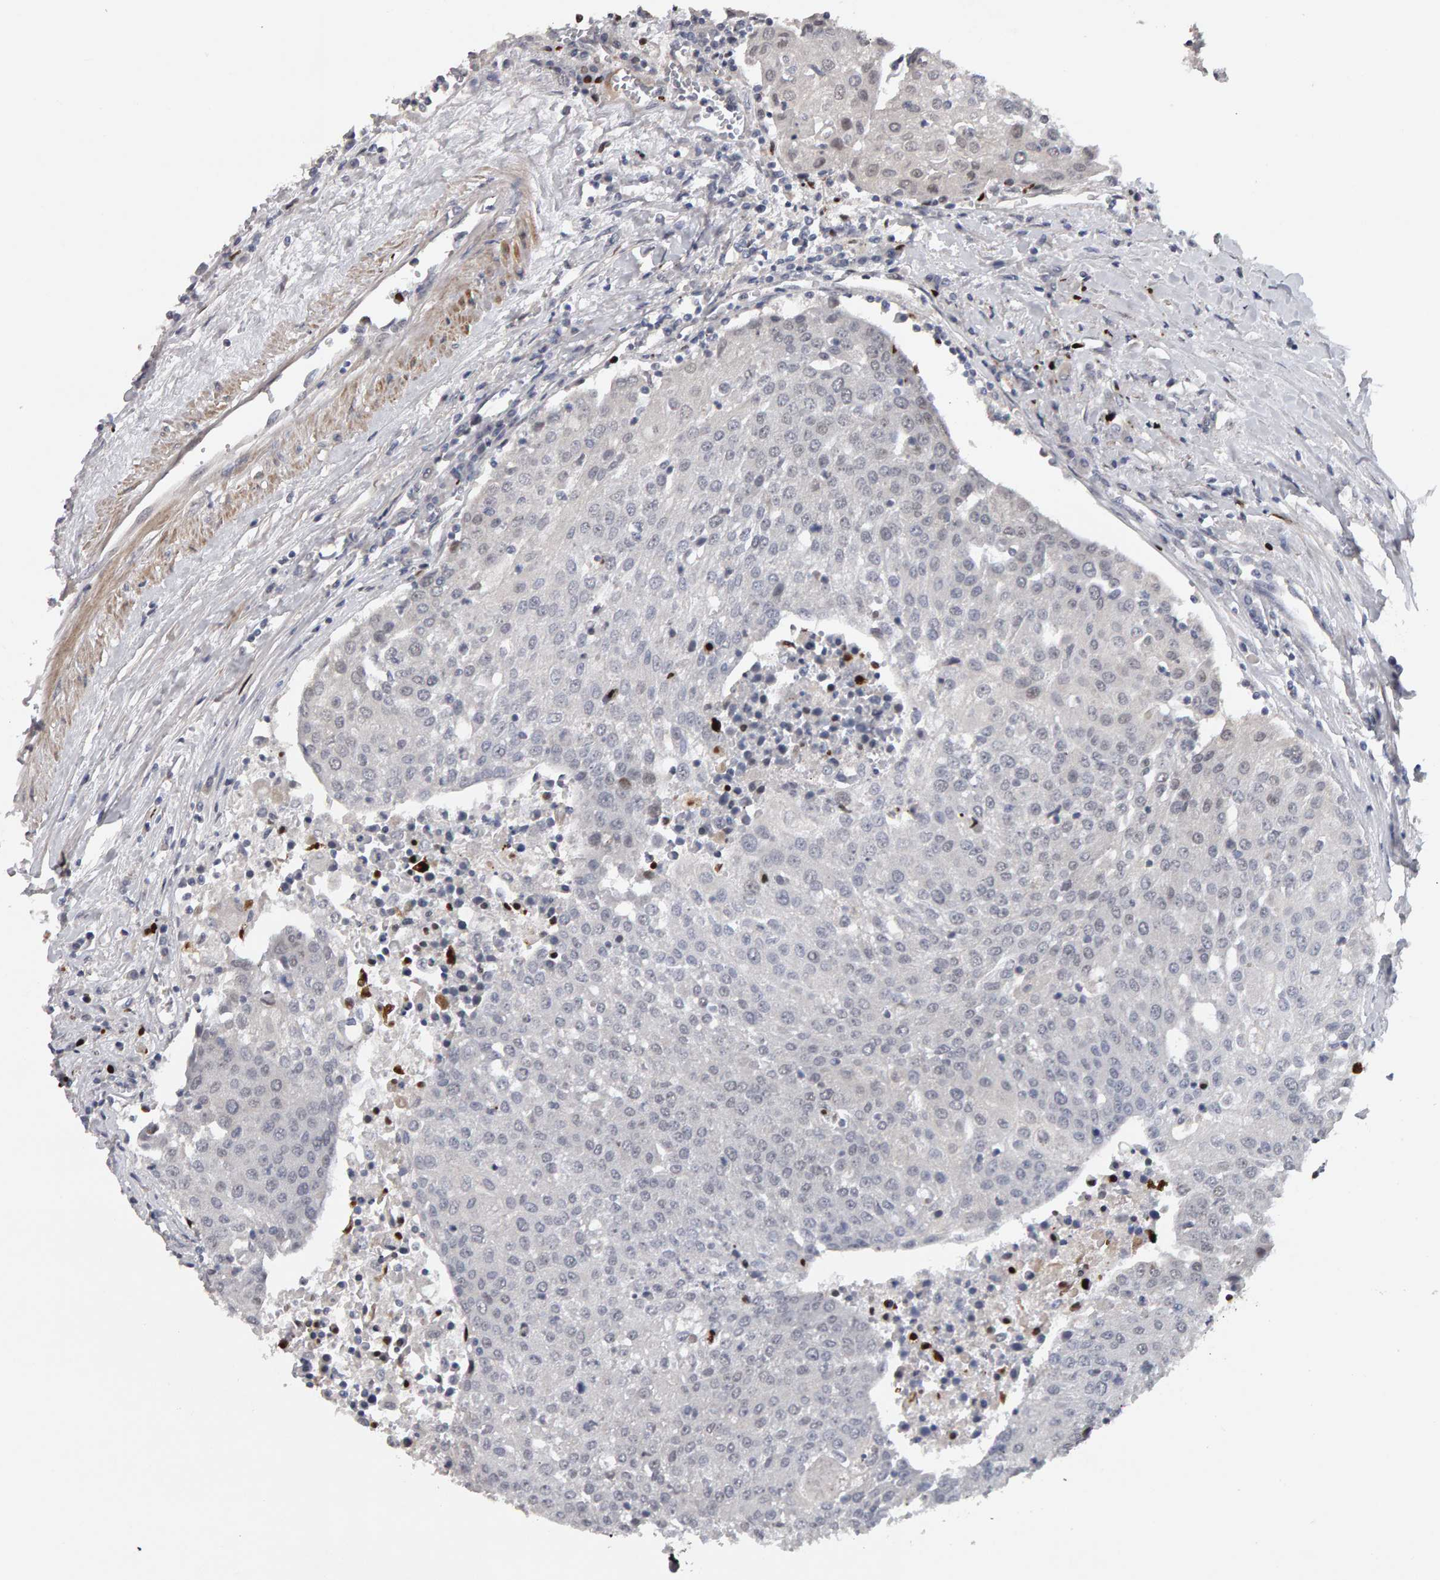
{"staining": {"intensity": "negative", "quantity": "none", "location": "none"}, "tissue": "urothelial cancer", "cell_type": "Tumor cells", "image_type": "cancer", "snomed": [{"axis": "morphology", "description": "Urothelial carcinoma, High grade"}, {"axis": "topography", "description": "Urinary bladder"}], "caption": "This histopathology image is of urothelial cancer stained with IHC to label a protein in brown with the nuclei are counter-stained blue. There is no staining in tumor cells.", "gene": "IPO8", "patient": {"sex": "female", "age": 85}}